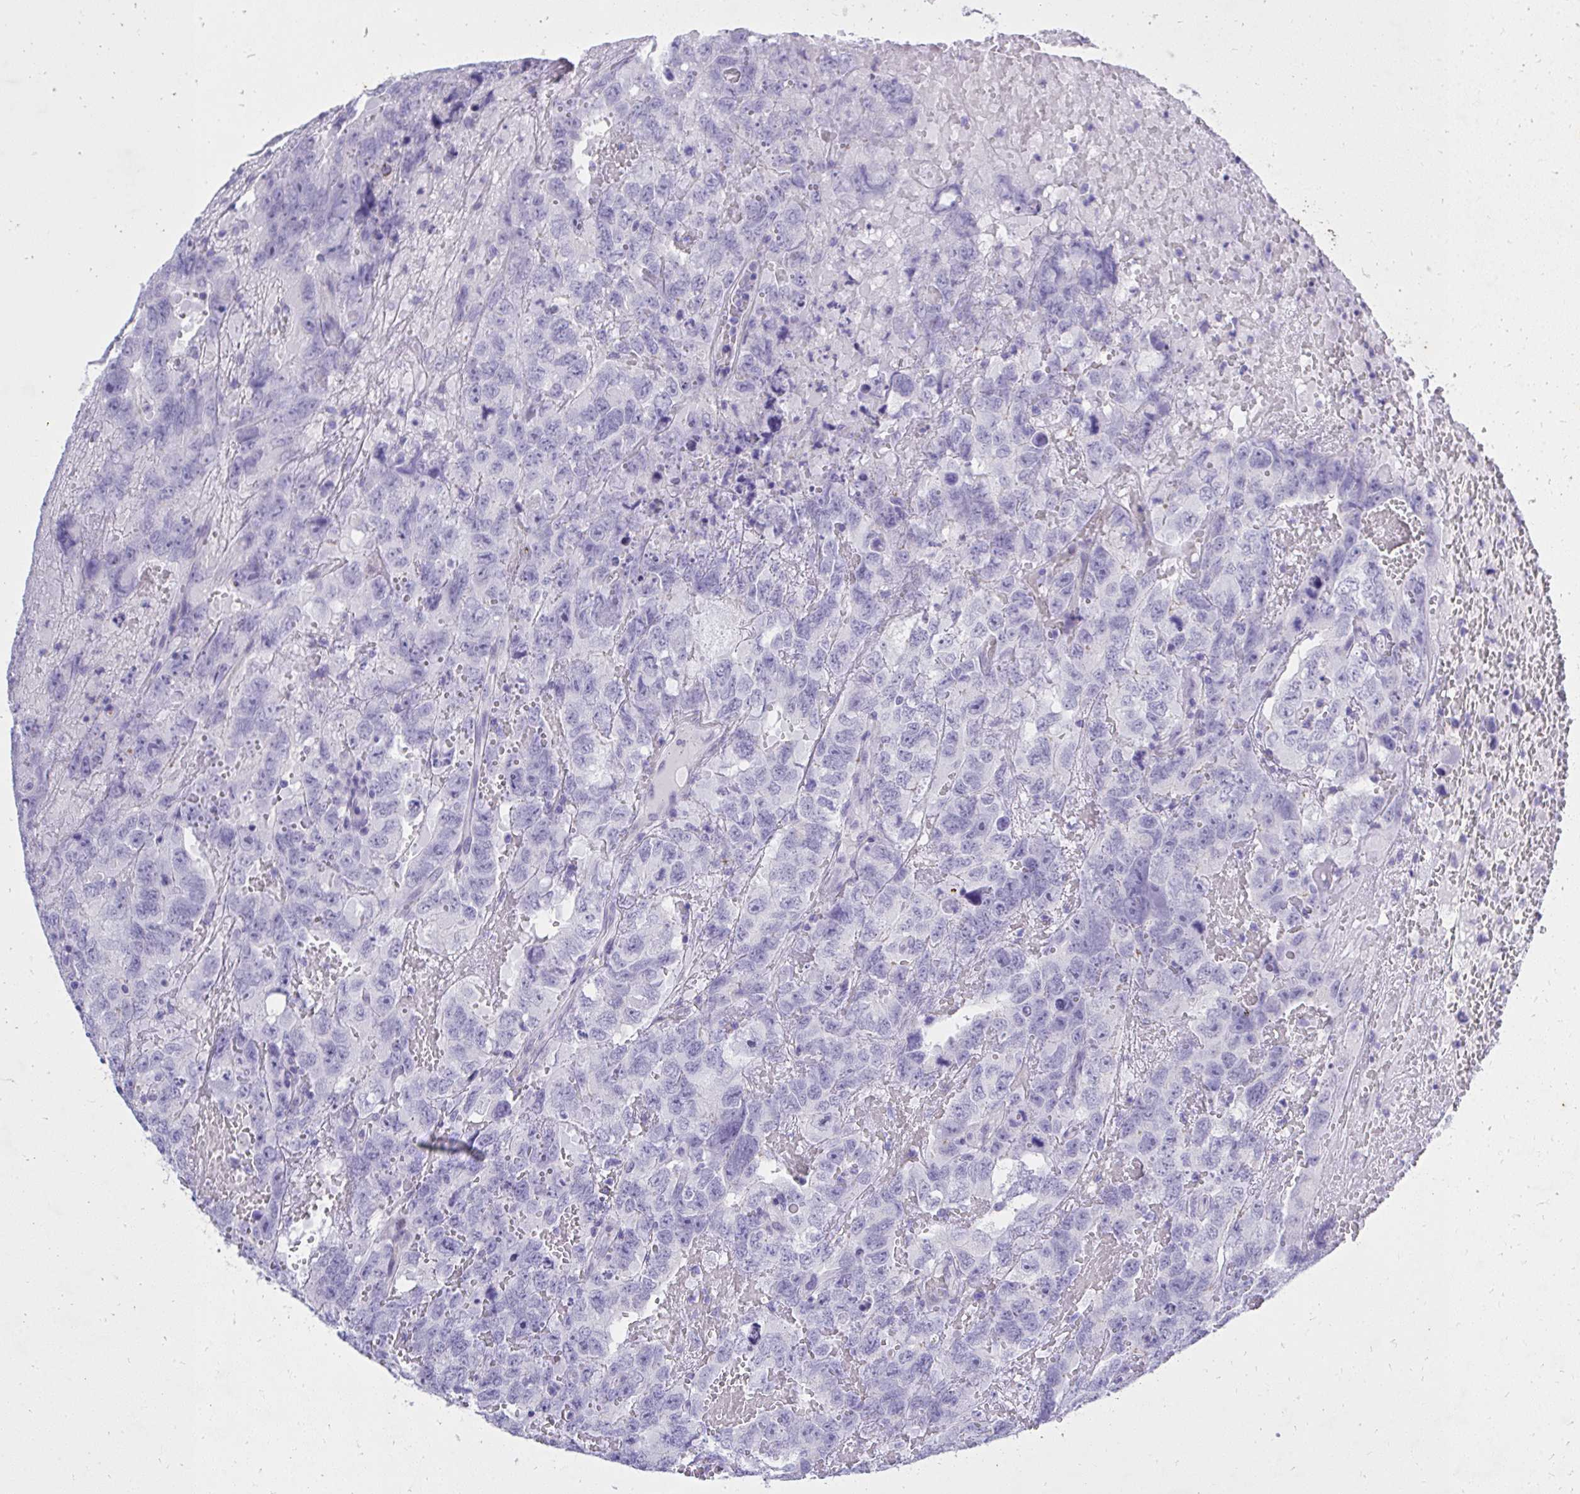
{"staining": {"intensity": "negative", "quantity": "none", "location": "none"}, "tissue": "testis cancer", "cell_type": "Tumor cells", "image_type": "cancer", "snomed": [{"axis": "morphology", "description": "Carcinoma, Embryonal, NOS"}, {"axis": "topography", "description": "Testis"}], "caption": "Tumor cells show no significant staining in testis cancer (embryonal carcinoma).", "gene": "KLK1", "patient": {"sex": "male", "age": 45}}